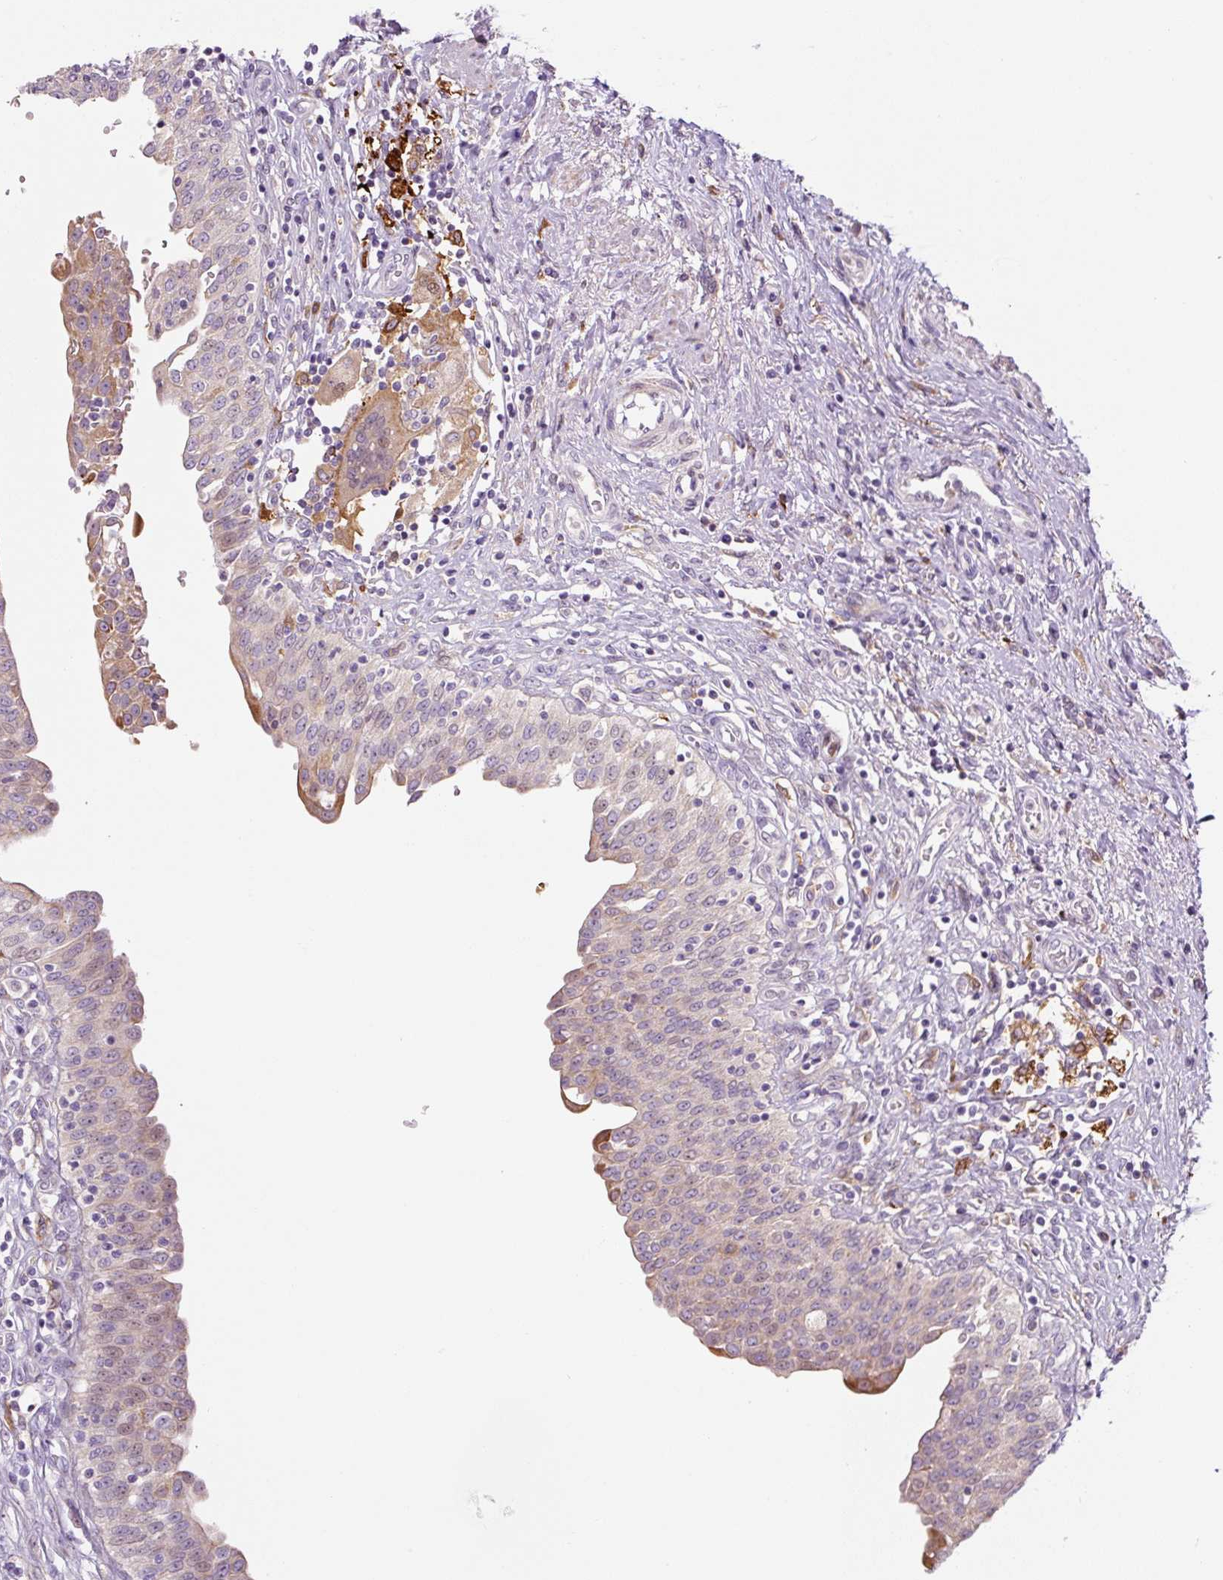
{"staining": {"intensity": "weak", "quantity": "<25%", "location": "cytoplasmic/membranous"}, "tissue": "urinary bladder", "cell_type": "Urothelial cells", "image_type": "normal", "snomed": [{"axis": "morphology", "description": "Normal tissue, NOS"}, {"axis": "topography", "description": "Urinary bladder"}], "caption": "Immunohistochemistry photomicrograph of benign human urinary bladder stained for a protein (brown), which displays no staining in urothelial cells.", "gene": "FUT10", "patient": {"sex": "male", "age": 71}}